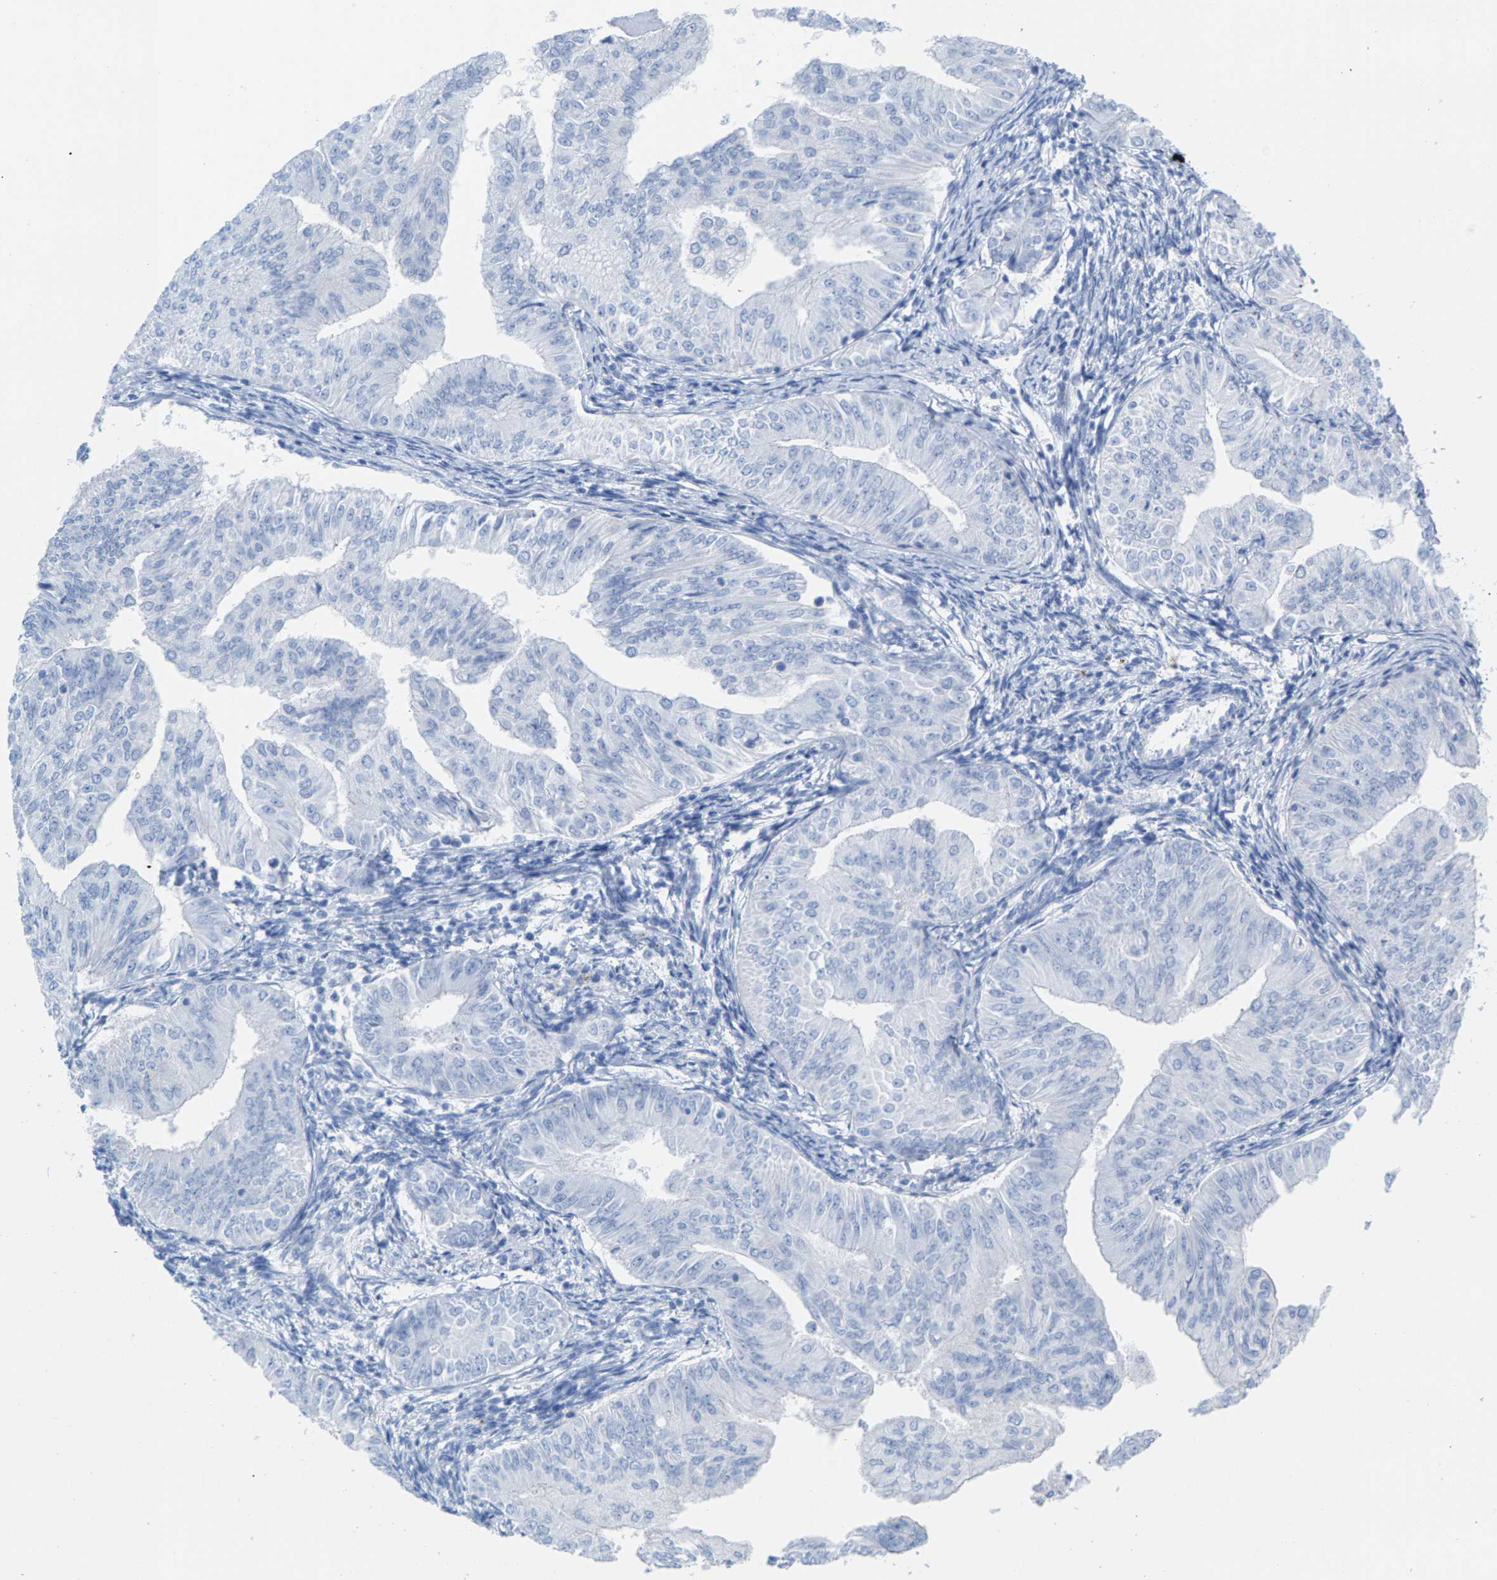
{"staining": {"intensity": "negative", "quantity": "none", "location": "none"}, "tissue": "endometrial cancer", "cell_type": "Tumor cells", "image_type": "cancer", "snomed": [{"axis": "morphology", "description": "Normal tissue, NOS"}, {"axis": "morphology", "description": "Adenocarcinoma, NOS"}, {"axis": "topography", "description": "Endometrium"}], "caption": "Endometrial cancer (adenocarcinoma) was stained to show a protein in brown. There is no significant staining in tumor cells. The staining is performed using DAB (3,3'-diaminobenzidine) brown chromogen with nuclei counter-stained in using hematoxylin.", "gene": "CPA1", "patient": {"sex": "female", "age": 53}}